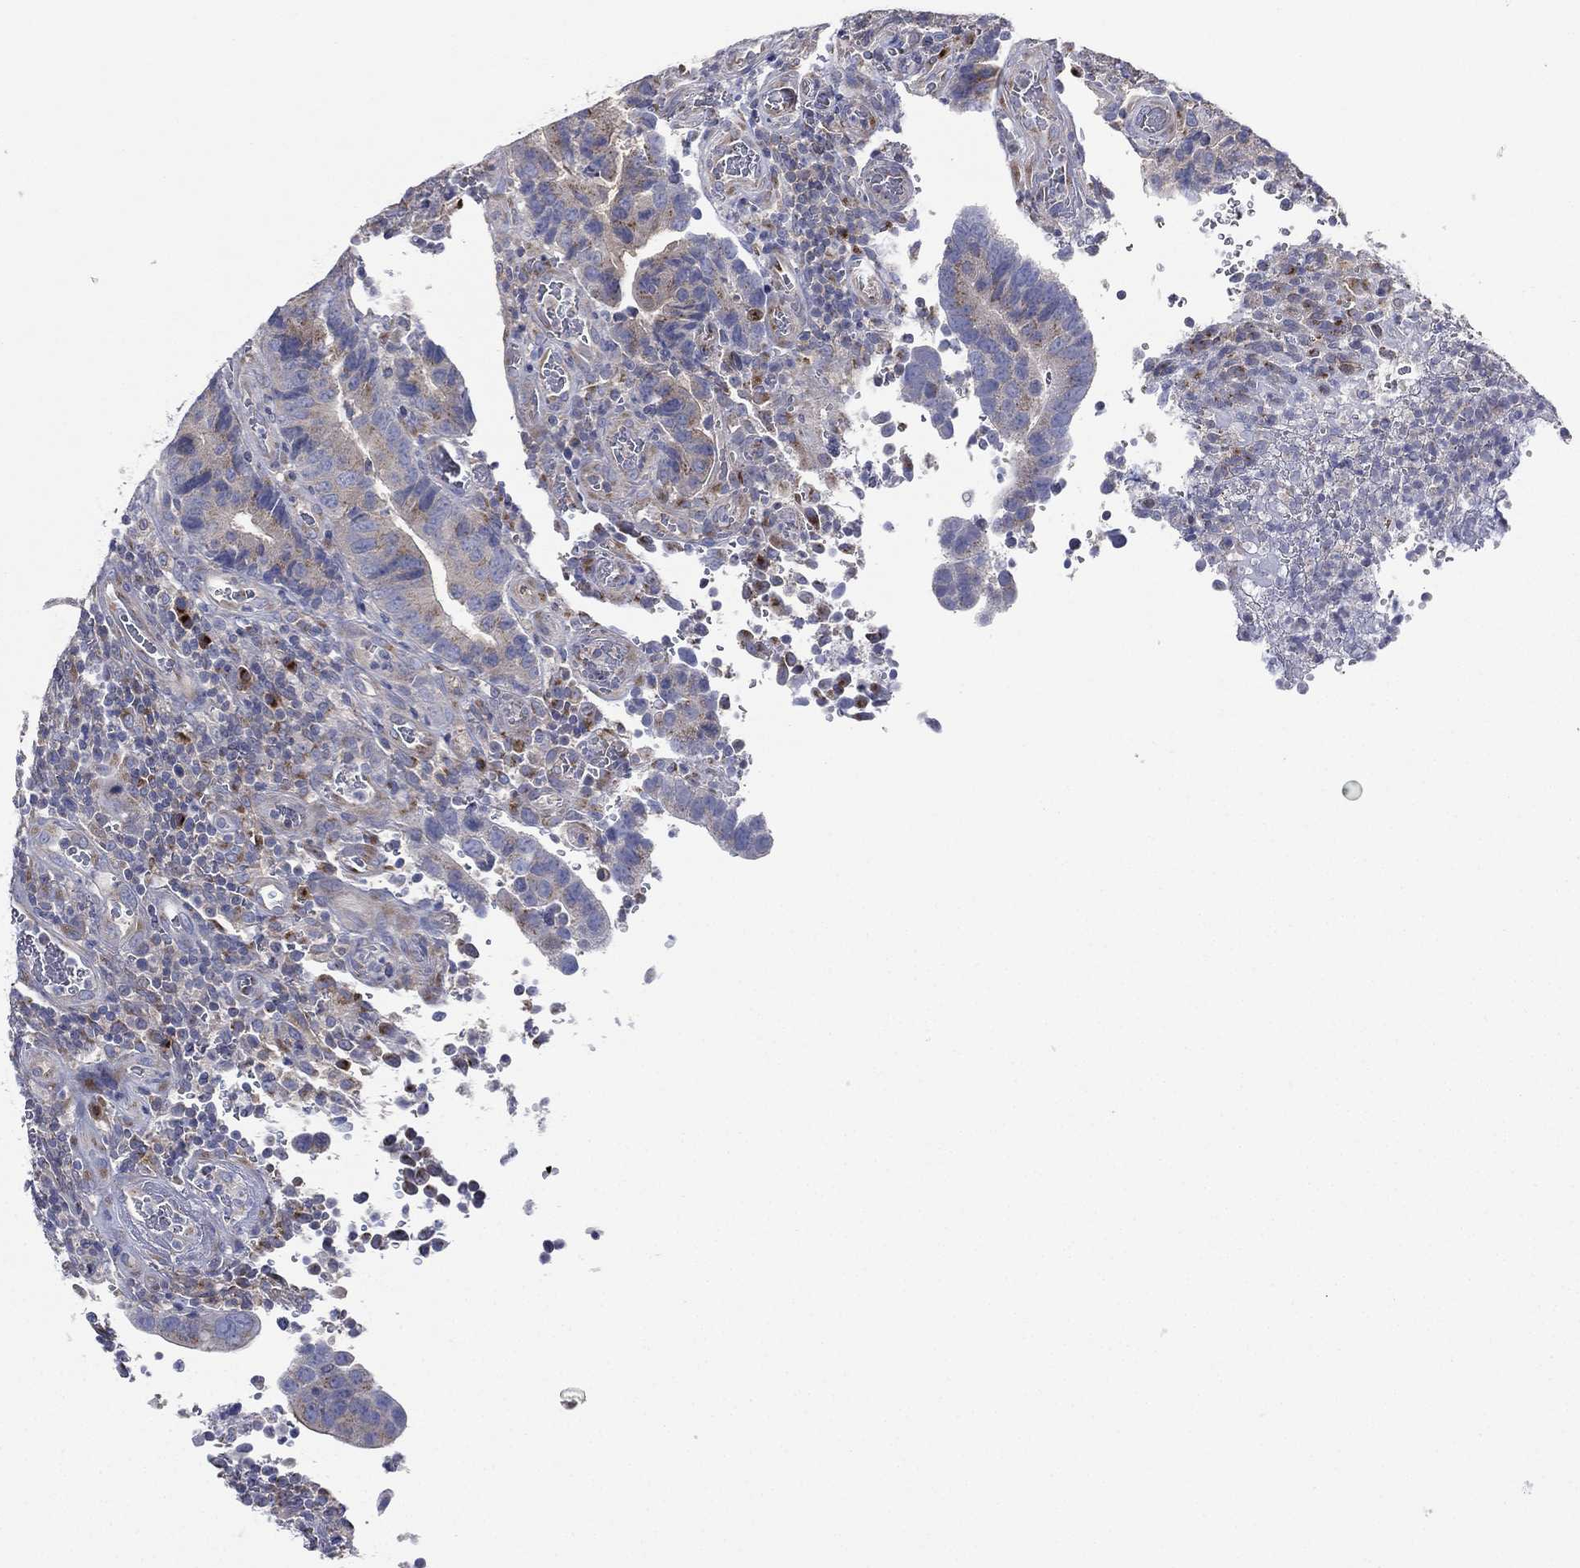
{"staining": {"intensity": "weak", "quantity": "<25%", "location": "cytoplasmic/membranous"}, "tissue": "colorectal cancer", "cell_type": "Tumor cells", "image_type": "cancer", "snomed": [{"axis": "morphology", "description": "Adenocarcinoma, NOS"}, {"axis": "topography", "description": "Colon"}], "caption": "This is a photomicrograph of IHC staining of adenocarcinoma (colorectal), which shows no expression in tumor cells.", "gene": "ATP8A2", "patient": {"sex": "female", "age": 56}}